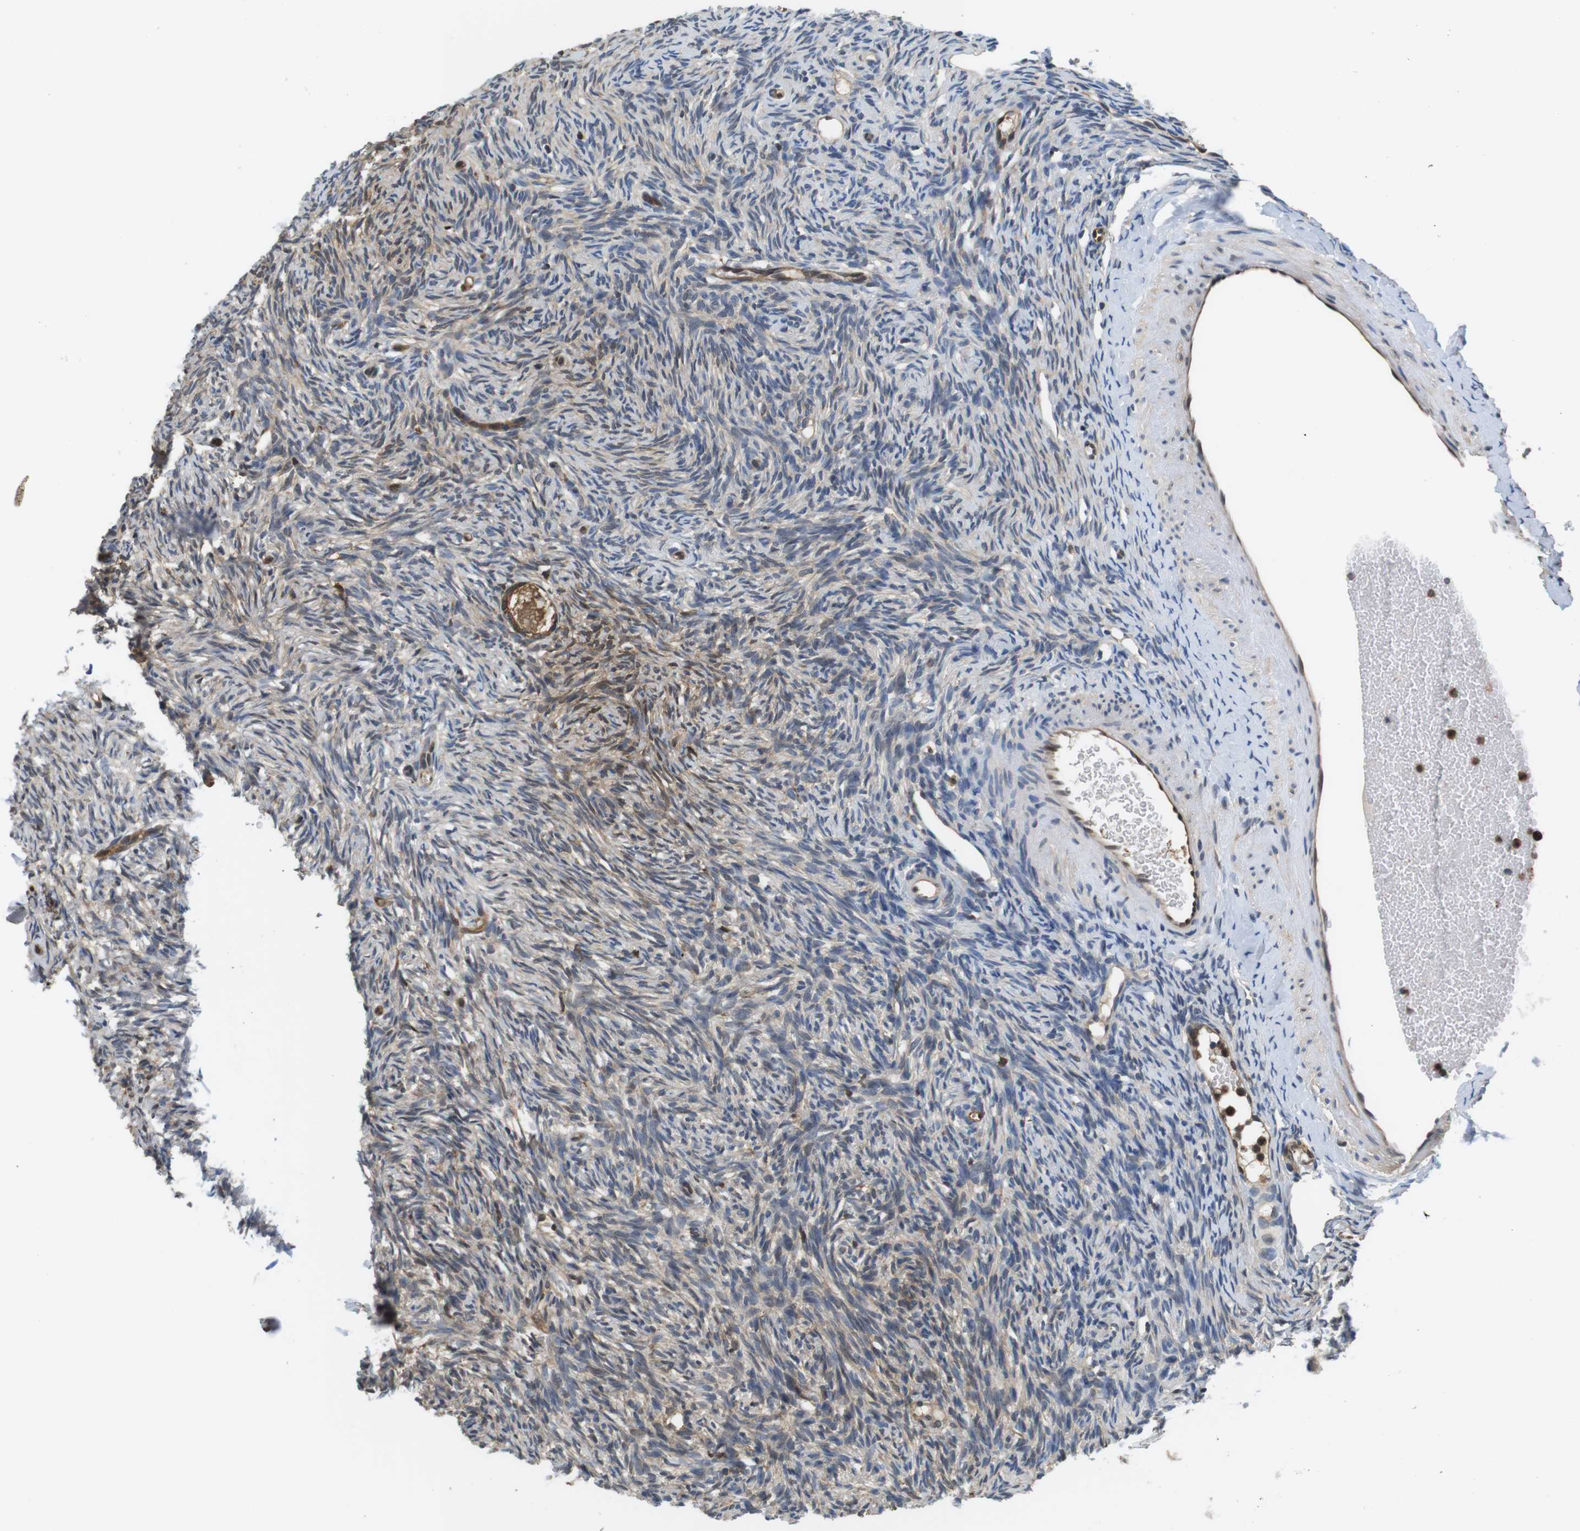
{"staining": {"intensity": "moderate", "quantity": ">75%", "location": "cytoplasmic/membranous"}, "tissue": "ovary", "cell_type": "Follicle cells", "image_type": "normal", "snomed": [{"axis": "morphology", "description": "Normal tissue, NOS"}, {"axis": "topography", "description": "Ovary"}], "caption": "Immunohistochemistry image of benign ovary stained for a protein (brown), which demonstrates medium levels of moderate cytoplasmic/membranous expression in about >75% of follicle cells.", "gene": "LDHA", "patient": {"sex": "female", "age": 33}}